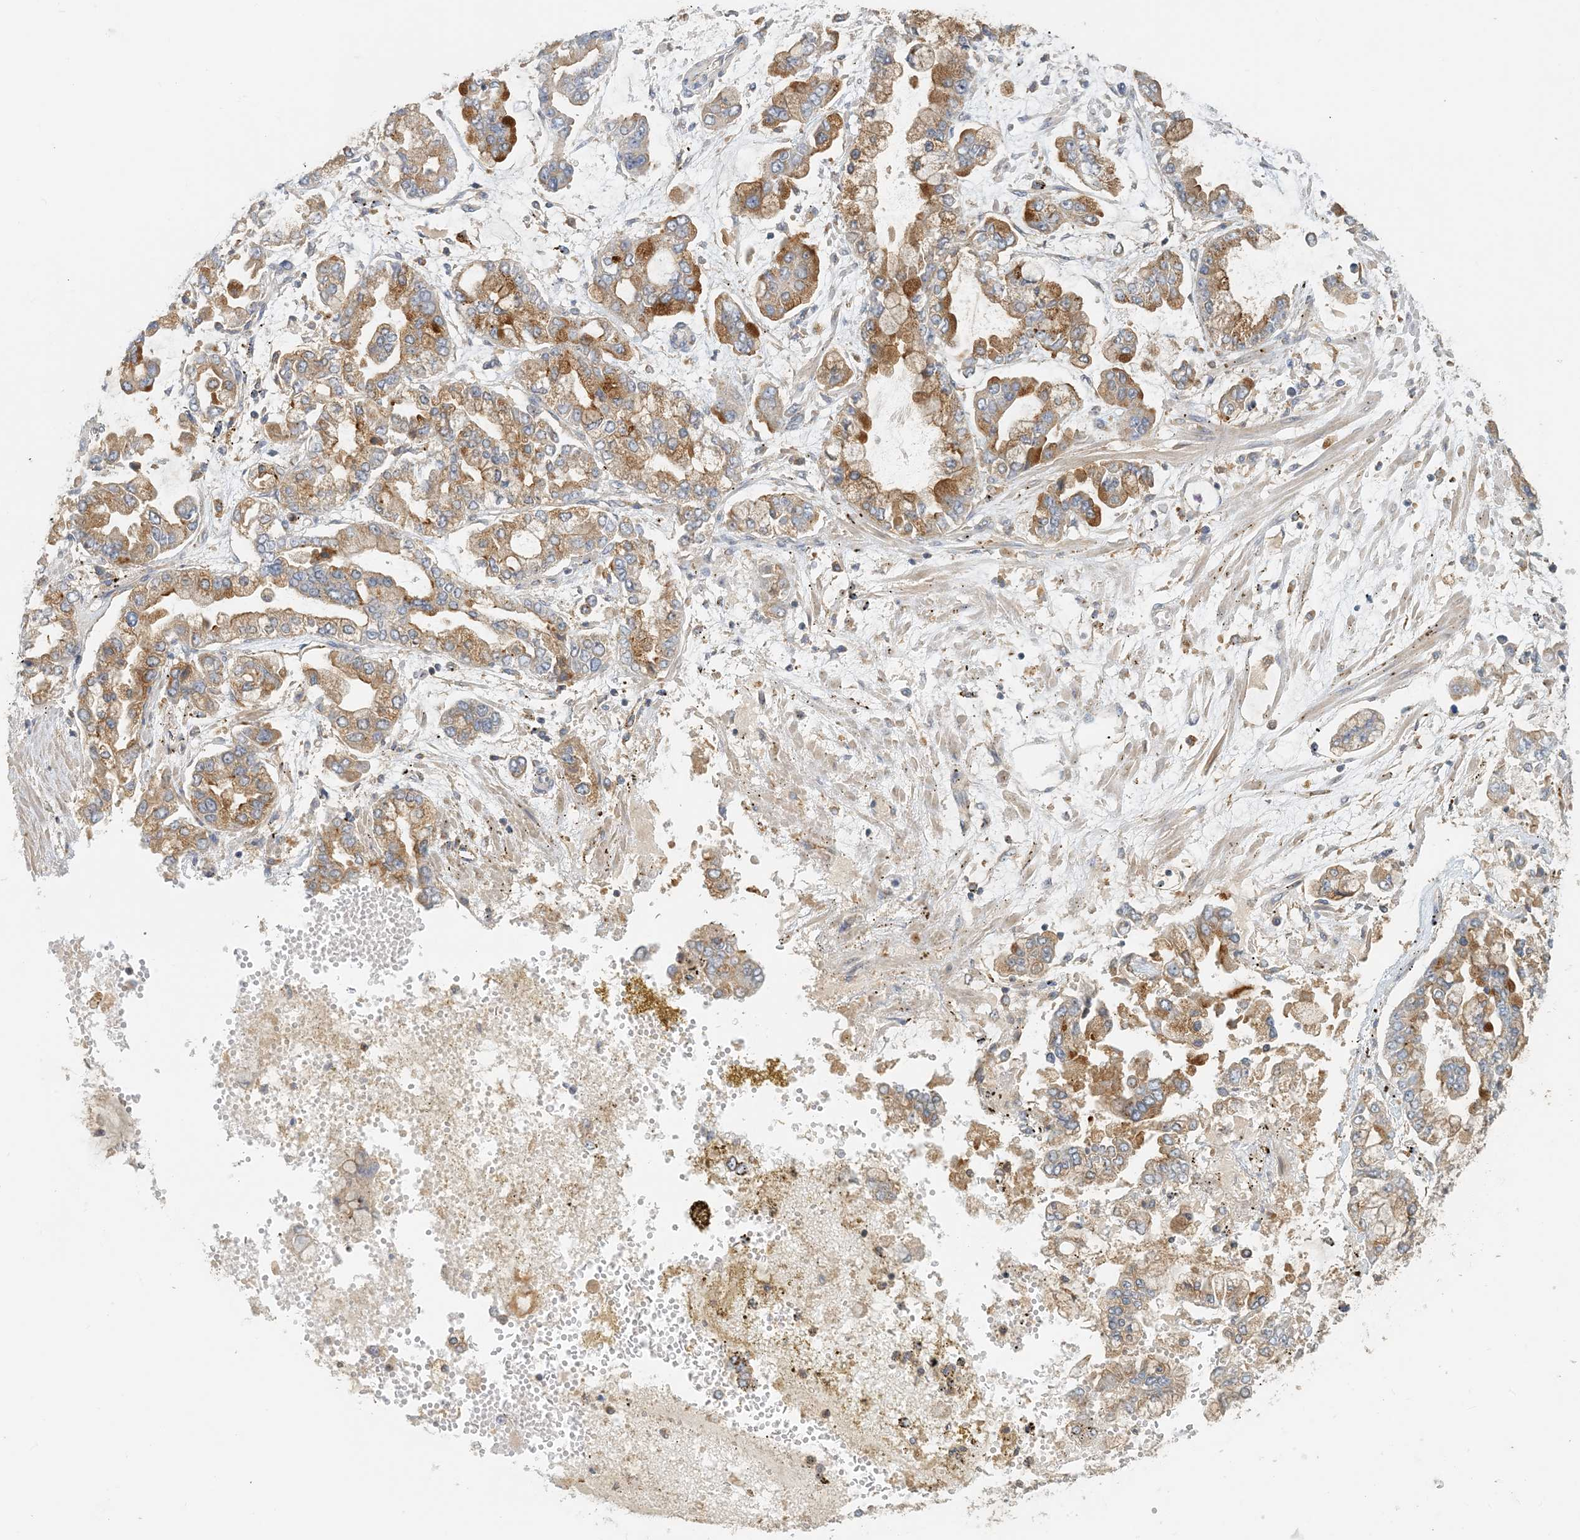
{"staining": {"intensity": "moderate", "quantity": ">75%", "location": "cytoplasmic/membranous"}, "tissue": "stomach cancer", "cell_type": "Tumor cells", "image_type": "cancer", "snomed": [{"axis": "morphology", "description": "Normal tissue, NOS"}, {"axis": "morphology", "description": "Adenocarcinoma, NOS"}, {"axis": "topography", "description": "Stomach, upper"}, {"axis": "topography", "description": "Stomach"}], "caption": "Stomach adenocarcinoma was stained to show a protein in brown. There is medium levels of moderate cytoplasmic/membranous expression in about >75% of tumor cells. Nuclei are stained in blue.", "gene": "SPPL2A", "patient": {"sex": "male", "age": 76}}